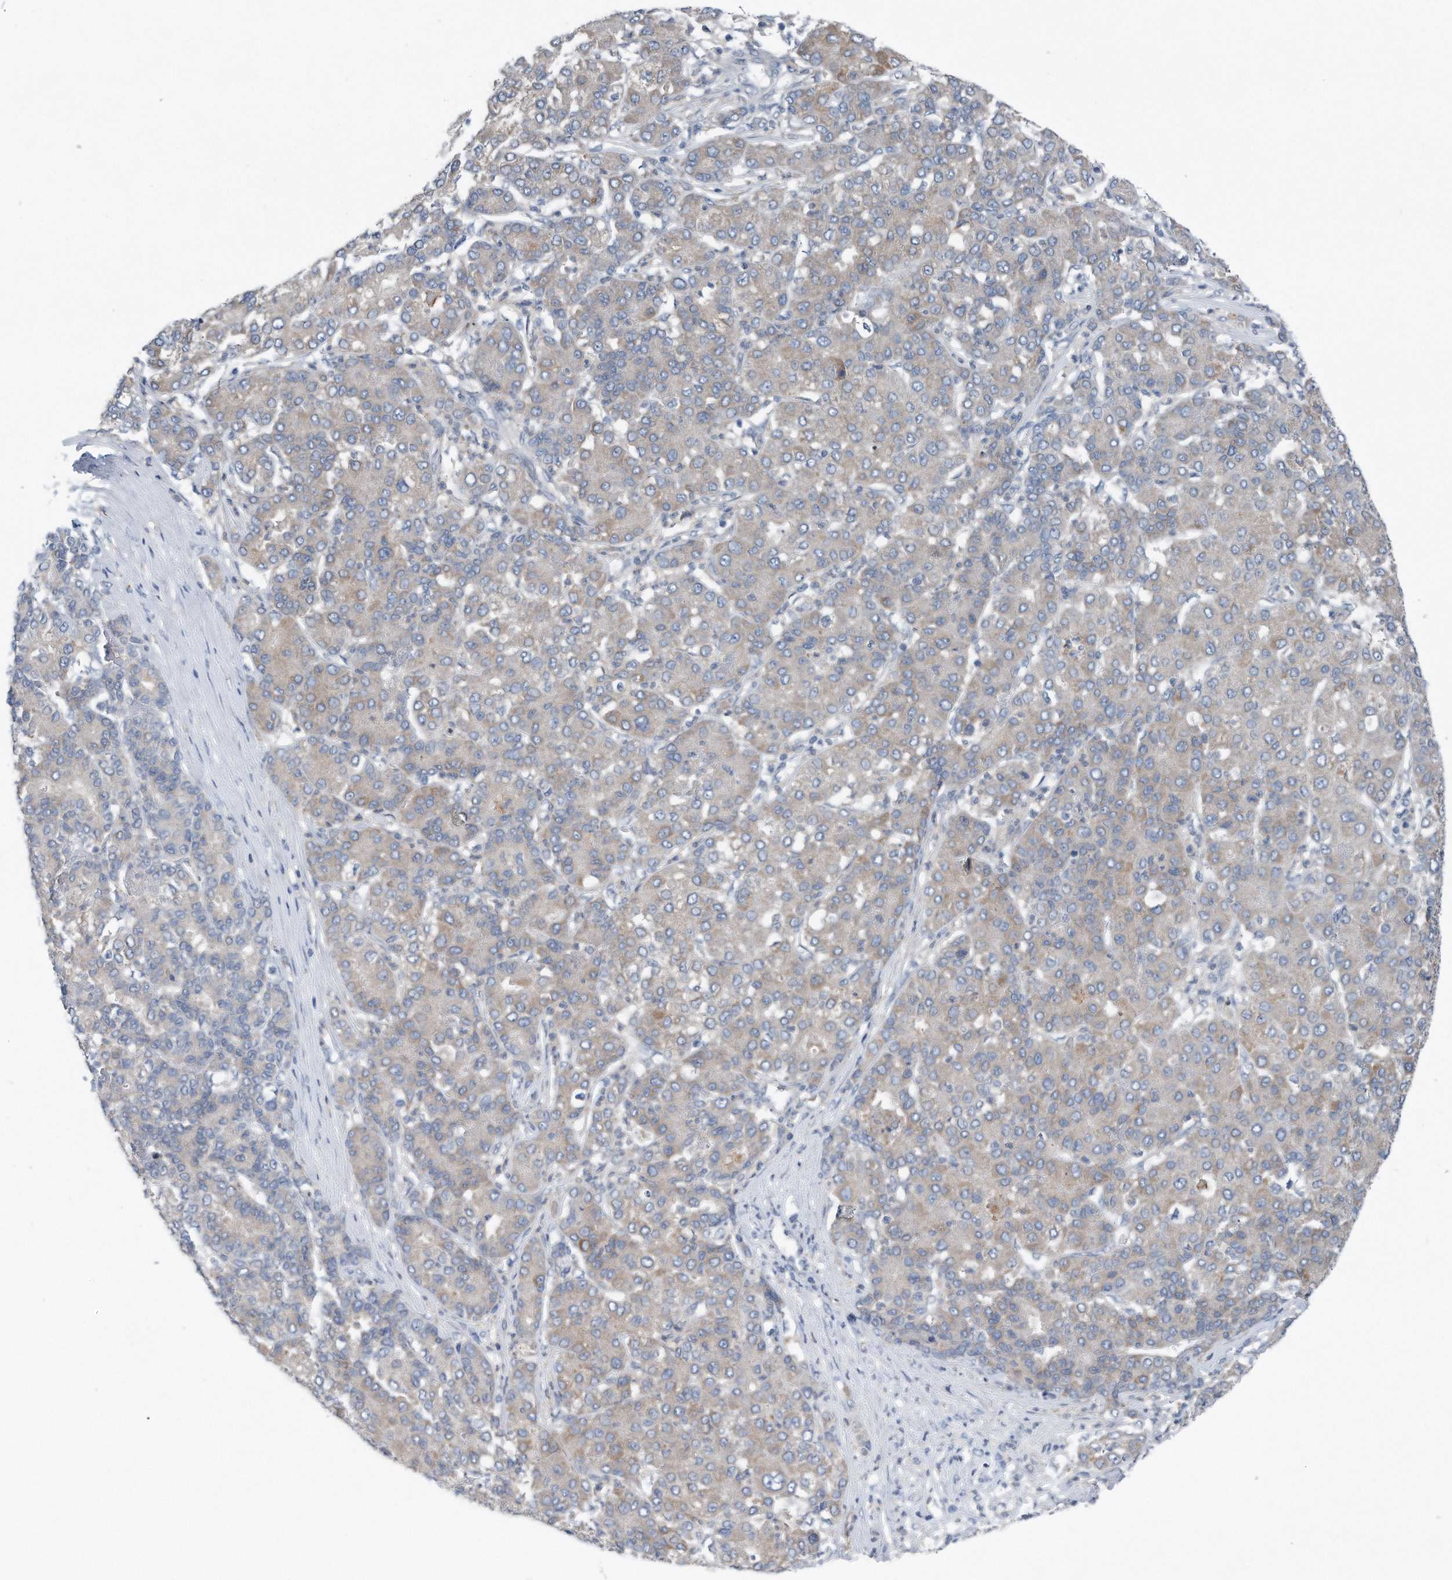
{"staining": {"intensity": "weak", "quantity": "<25%", "location": "cytoplasmic/membranous"}, "tissue": "liver cancer", "cell_type": "Tumor cells", "image_type": "cancer", "snomed": [{"axis": "morphology", "description": "Carcinoma, Hepatocellular, NOS"}, {"axis": "topography", "description": "Liver"}], "caption": "This is an IHC photomicrograph of human liver hepatocellular carcinoma. There is no positivity in tumor cells.", "gene": "YRDC", "patient": {"sex": "male", "age": 65}}